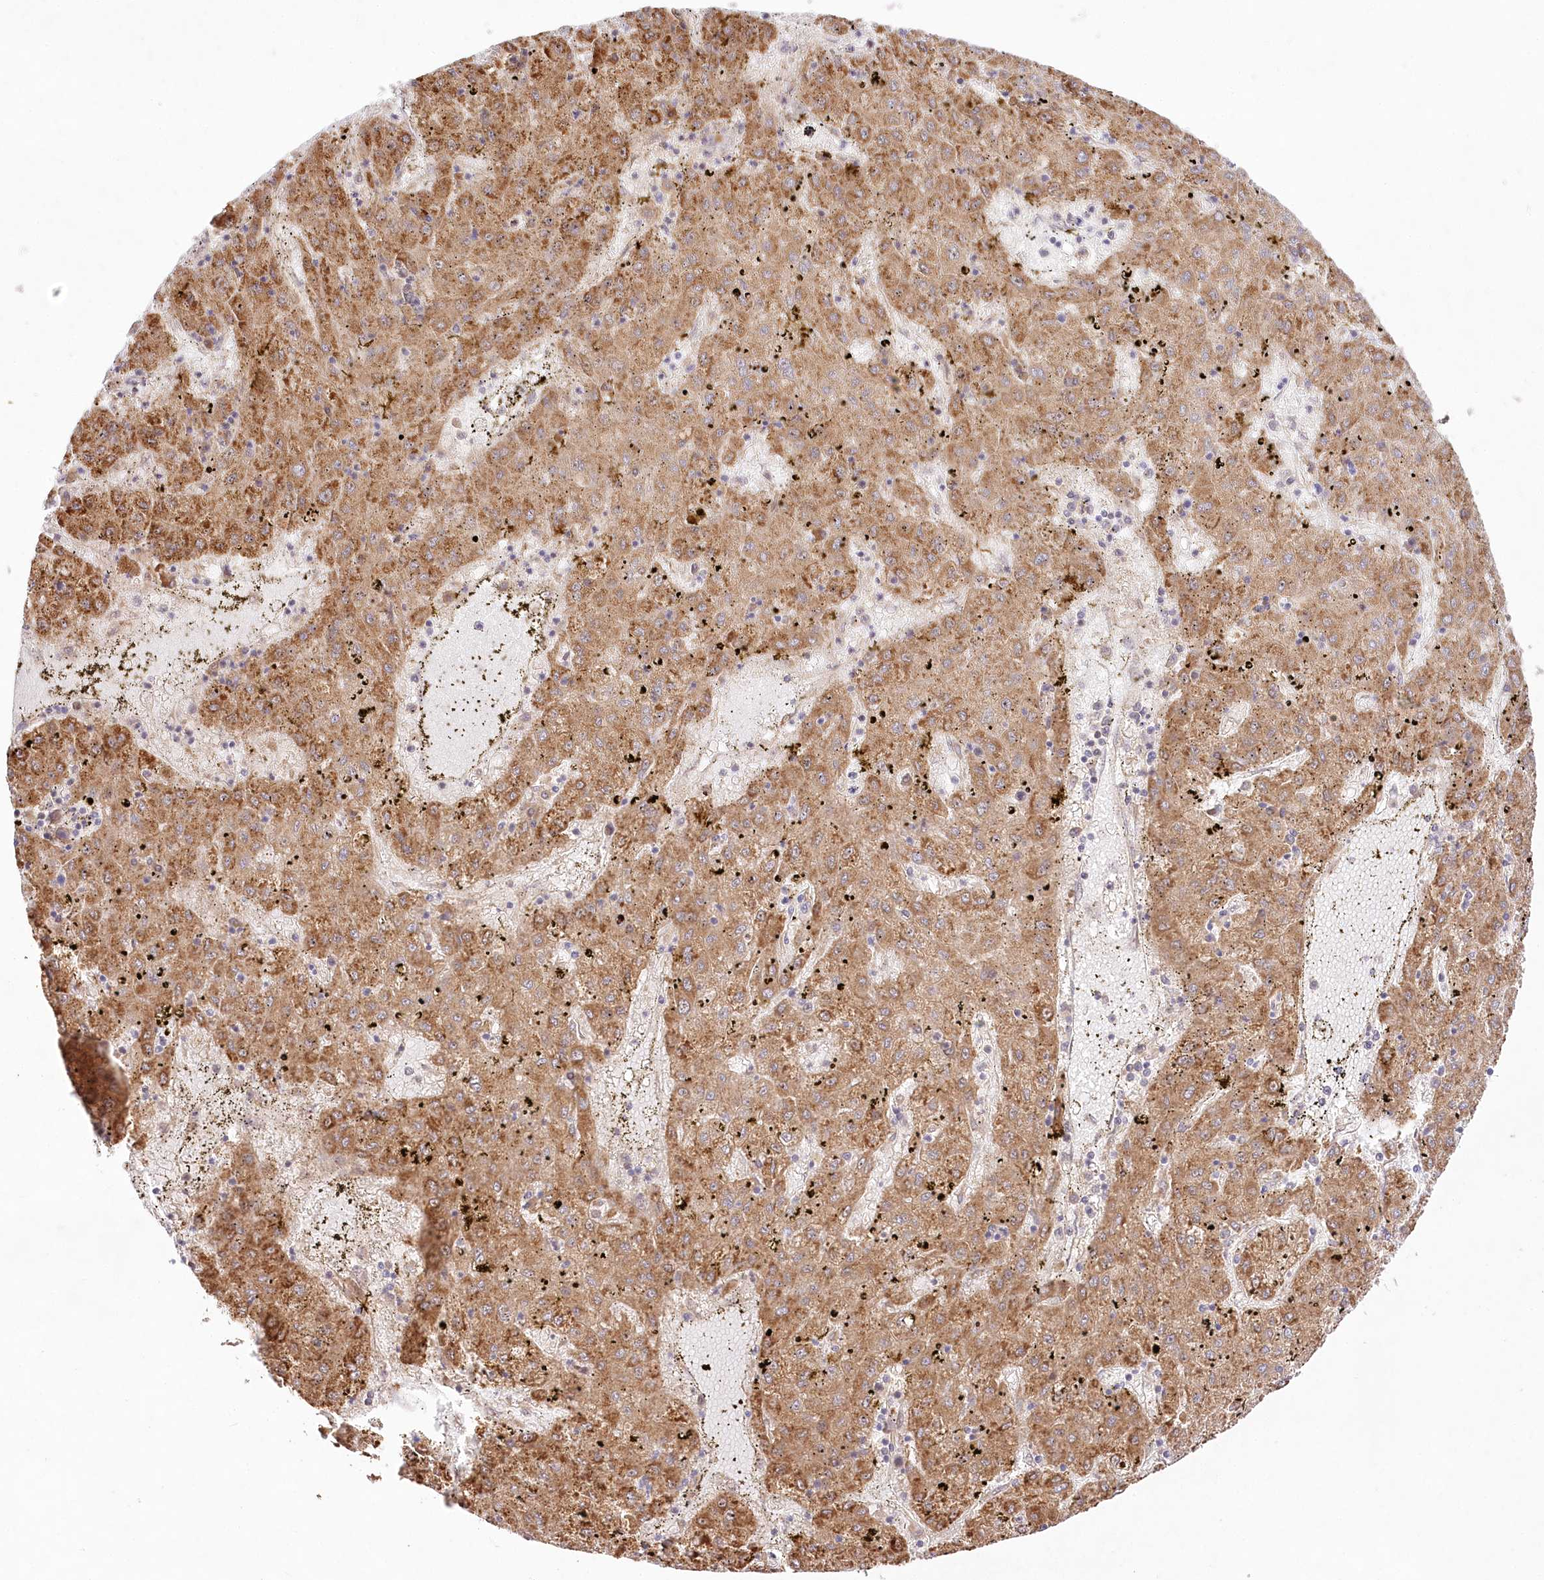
{"staining": {"intensity": "moderate", "quantity": ">75%", "location": "cytoplasmic/membranous"}, "tissue": "liver cancer", "cell_type": "Tumor cells", "image_type": "cancer", "snomed": [{"axis": "morphology", "description": "Carcinoma, Hepatocellular, NOS"}, {"axis": "topography", "description": "Liver"}], "caption": "Approximately >75% of tumor cells in human liver cancer (hepatocellular carcinoma) show moderate cytoplasmic/membranous protein expression as visualized by brown immunohistochemical staining.", "gene": "DMXL1", "patient": {"sex": "male", "age": 72}}